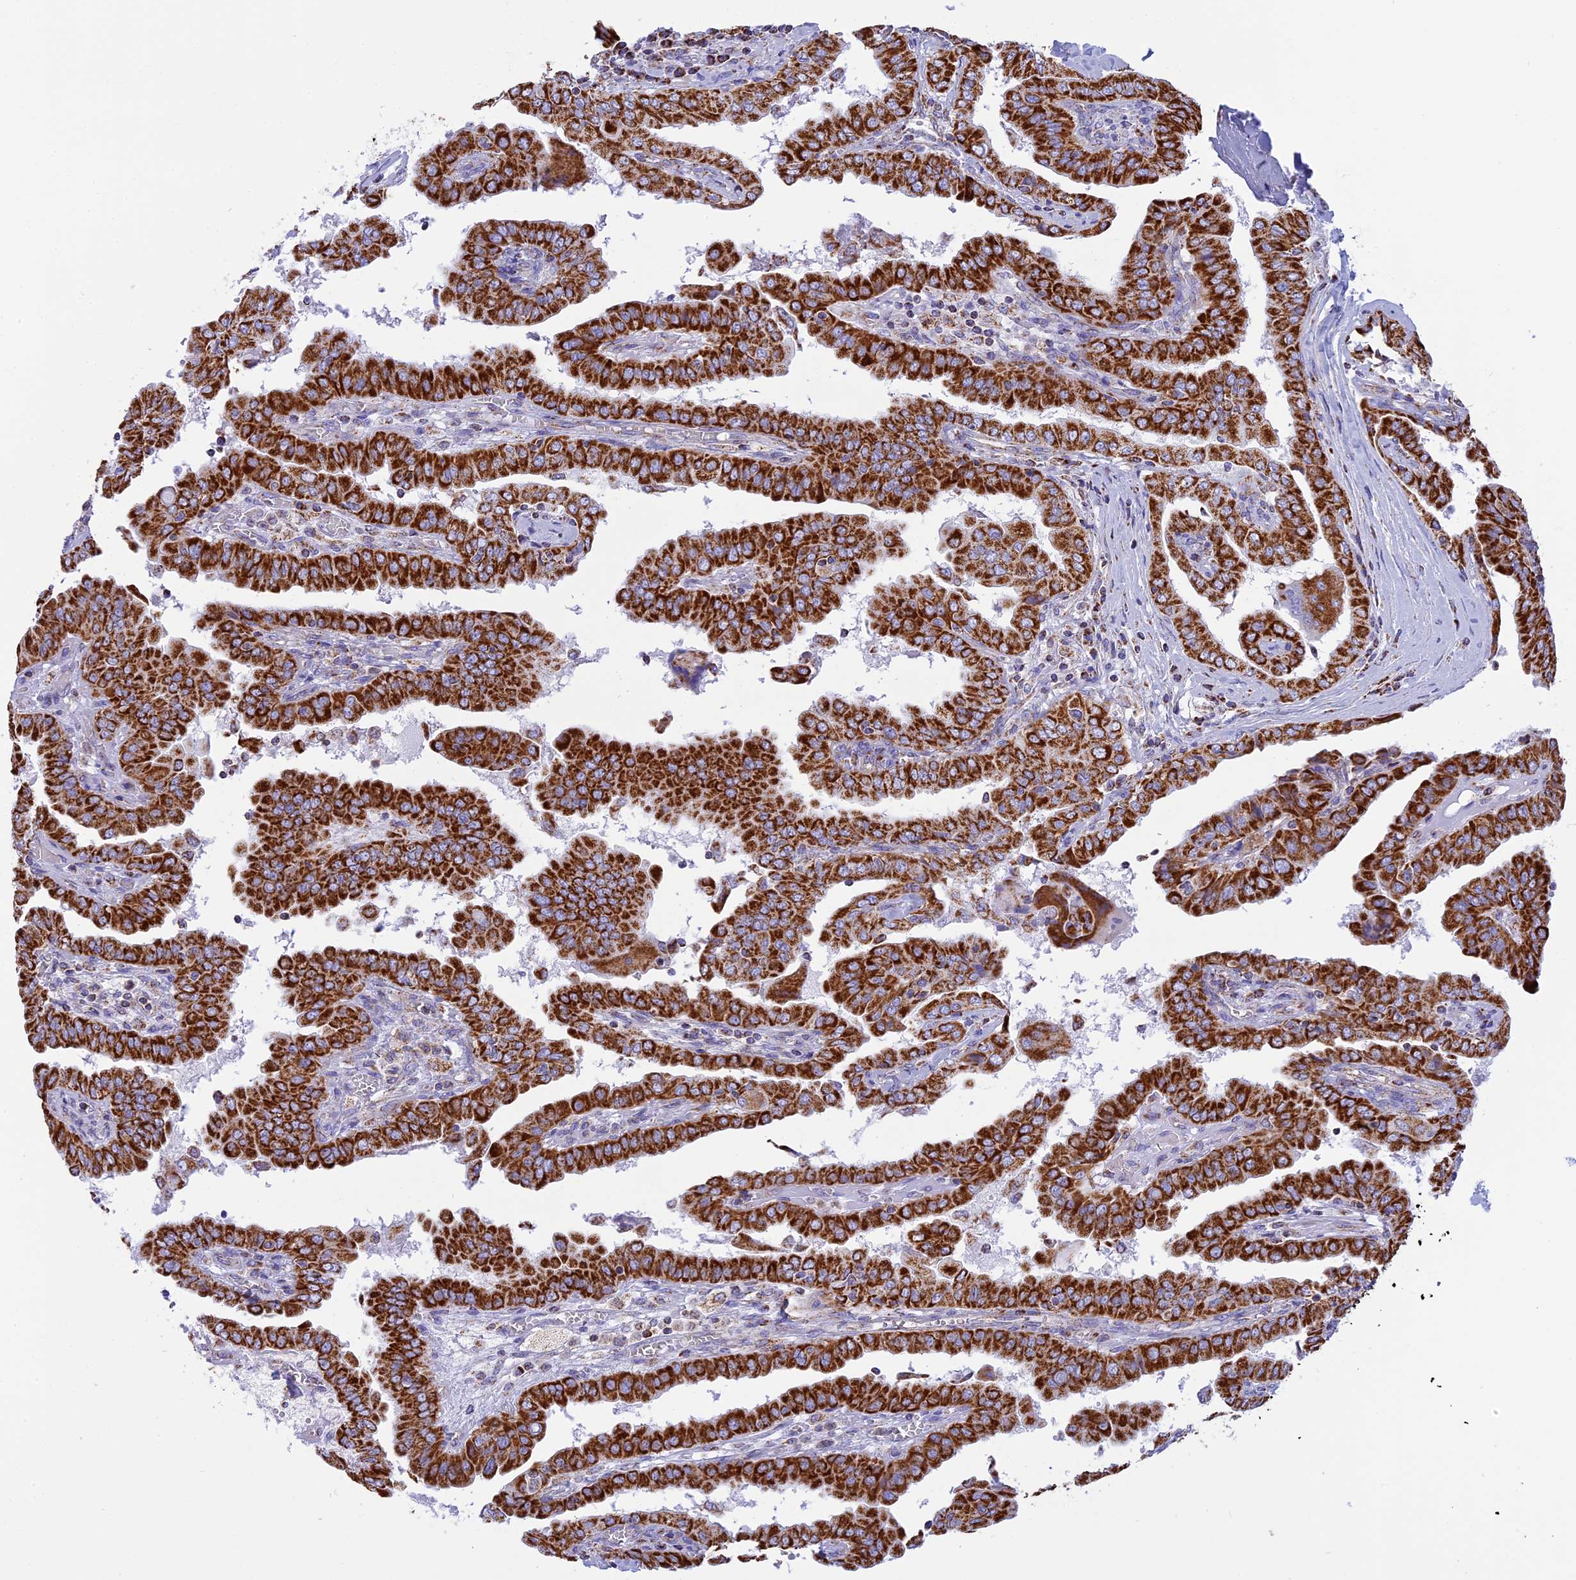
{"staining": {"intensity": "strong", "quantity": ">75%", "location": "cytoplasmic/membranous"}, "tissue": "thyroid cancer", "cell_type": "Tumor cells", "image_type": "cancer", "snomed": [{"axis": "morphology", "description": "Papillary adenocarcinoma, NOS"}, {"axis": "topography", "description": "Thyroid gland"}], "caption": "Immunohistochemistry (IHC) (DAB (3,3'-diaminobenzidine)) staining of papillary adenocarcinoma (thyroid) demonstrates strong cytoplasmic/membranous protein staining in approximately >75% of tumor cells.", "gene": "KCNG1", "patient": {"sex": "male", "age": 33}}